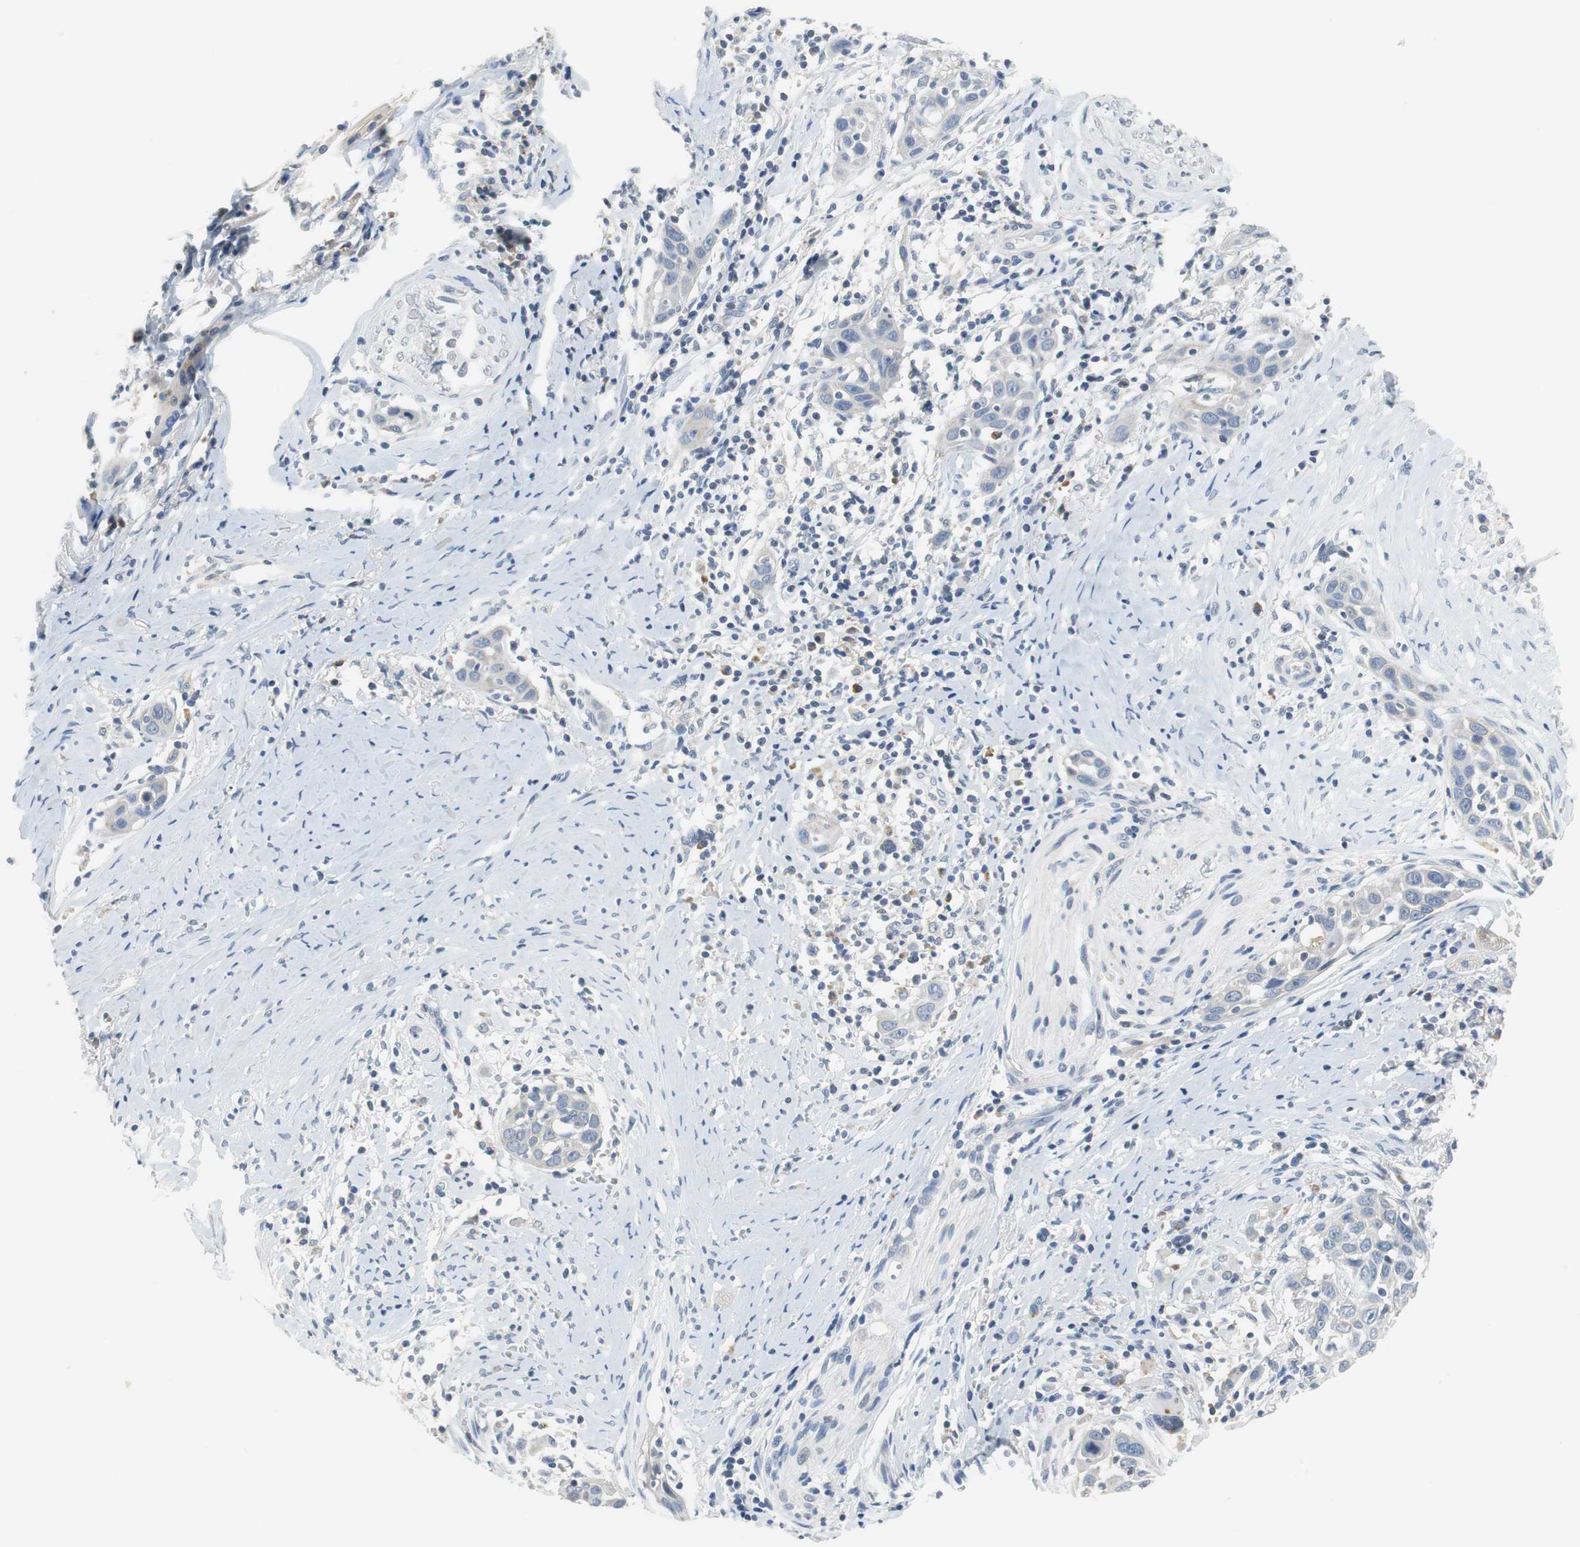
{"staining": {"intensity": "negative", "quantity": "none", "location": "none"}, "tissue": "head and neck cancer", "cell_type": "Tumor cells", "image_type": "cancer", "snomed": [{"axis": "morphology", "description": "Normal tissue, NOS"}, {"axis": "morphology", "description": "Squamous cell carcinoma, NOS"}, {"axis": "topography", "description": "Oral tissue"}, {"axis": "topography", "description": "Head-Neck"}], "caption": "Head and neck squamous cell carcinoma was stained to show a protein in brown. There is no significant positivity in tumor cells.", "gene": "GLCCI1", "patient": {"sex": "female", "age": 50}}